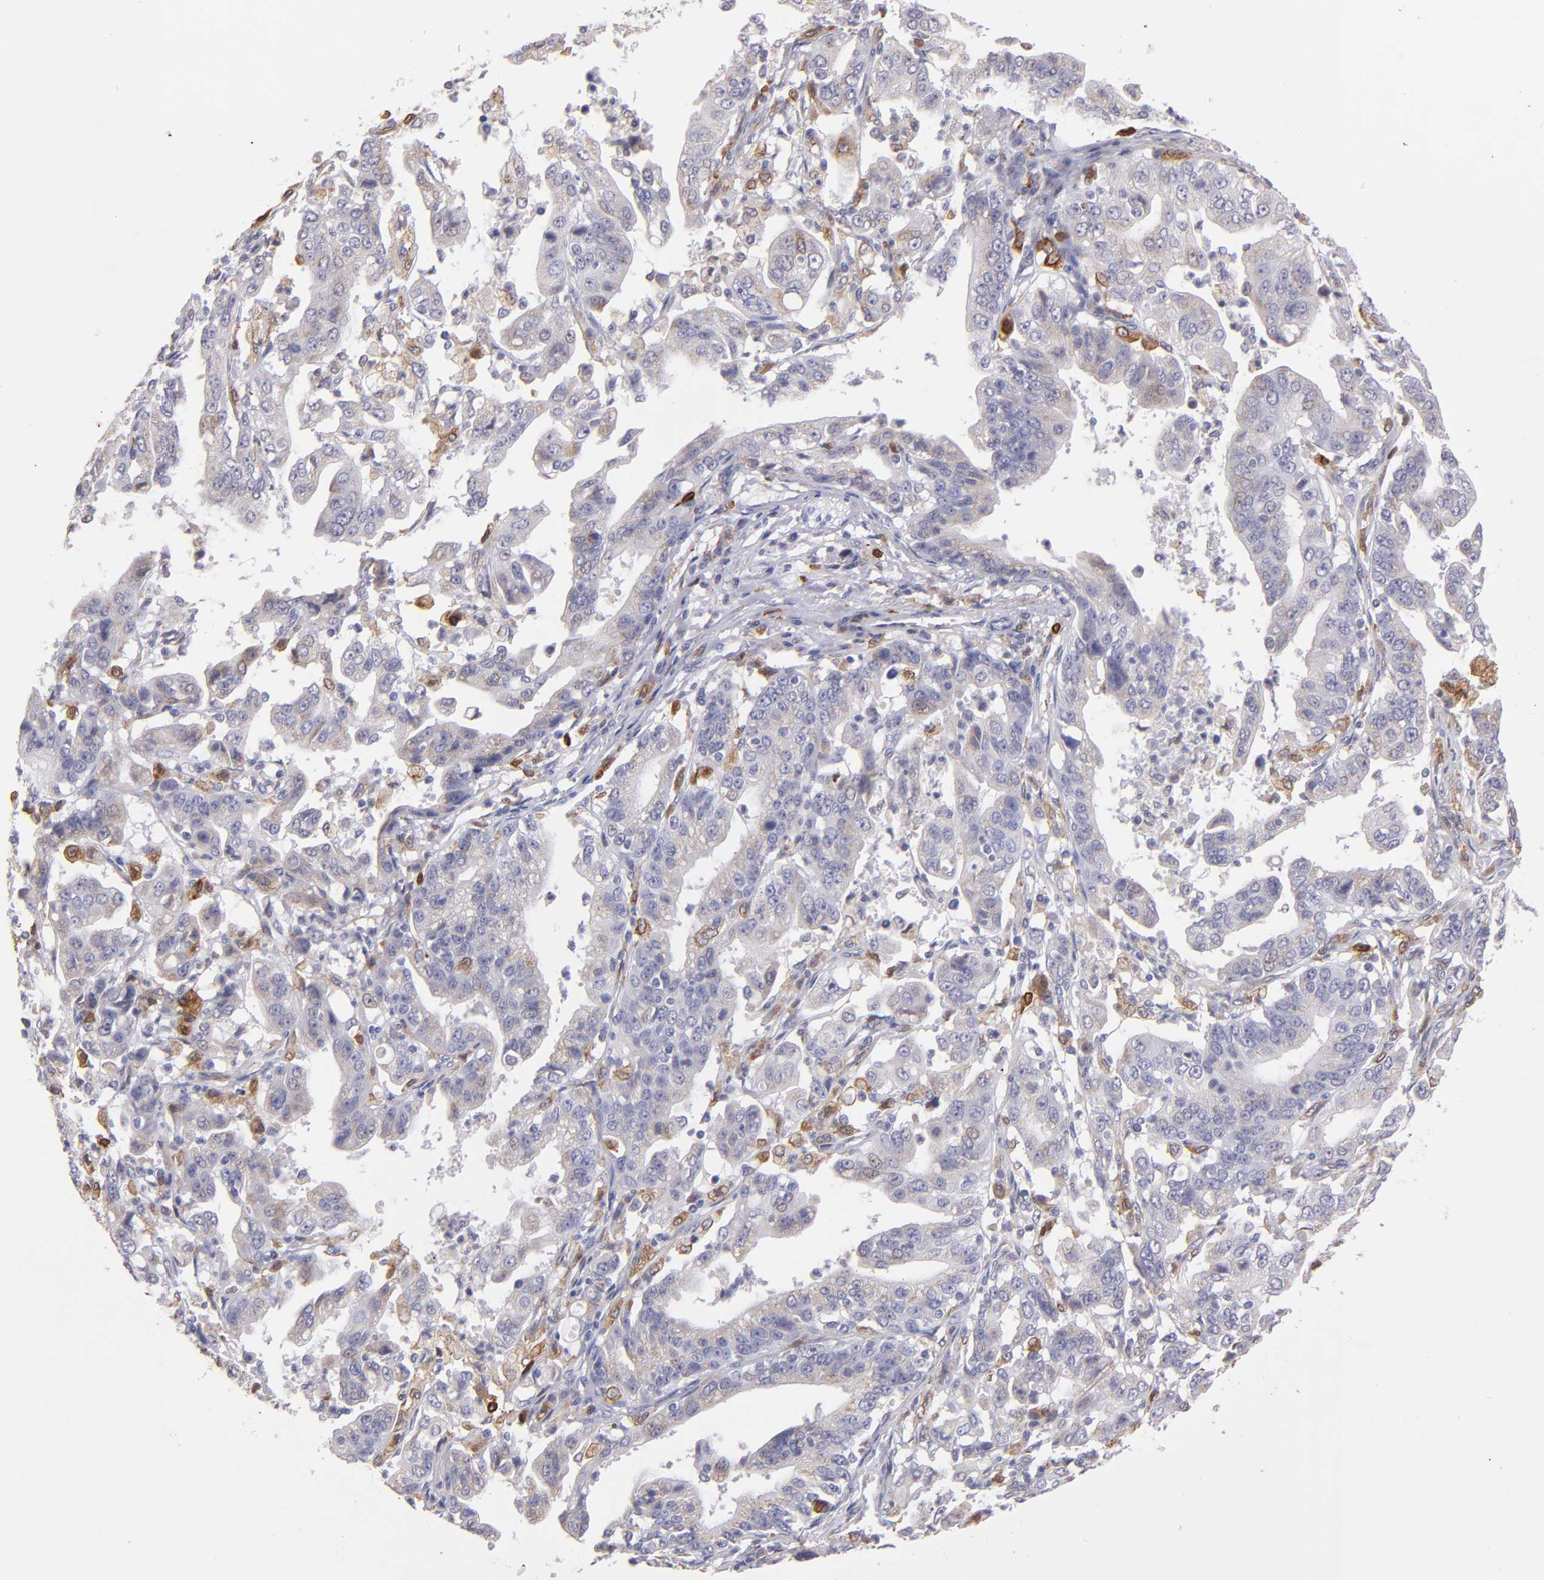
{"staining": {"intensity": "weak", "quantity": "<25%", "location": "cytoplasmic/membranous"}, "tissue": "stomach cancer", "cell_type": "Tumor cells", "image_type": "cancer", "snomed": [{"axis": "morphology", "description": "Adenocarcinoma, NOS"}, {"axis": "topography", "description": "Stomach, upper"}], "caption": "The immunohistochemistry (IHC) micrograph has no significant positivity in tumor cells of stomach cancer (adenocarcinoma) tissue.", "gene": "PTGS1", "patient": {"sex": "female", "age": 50}}